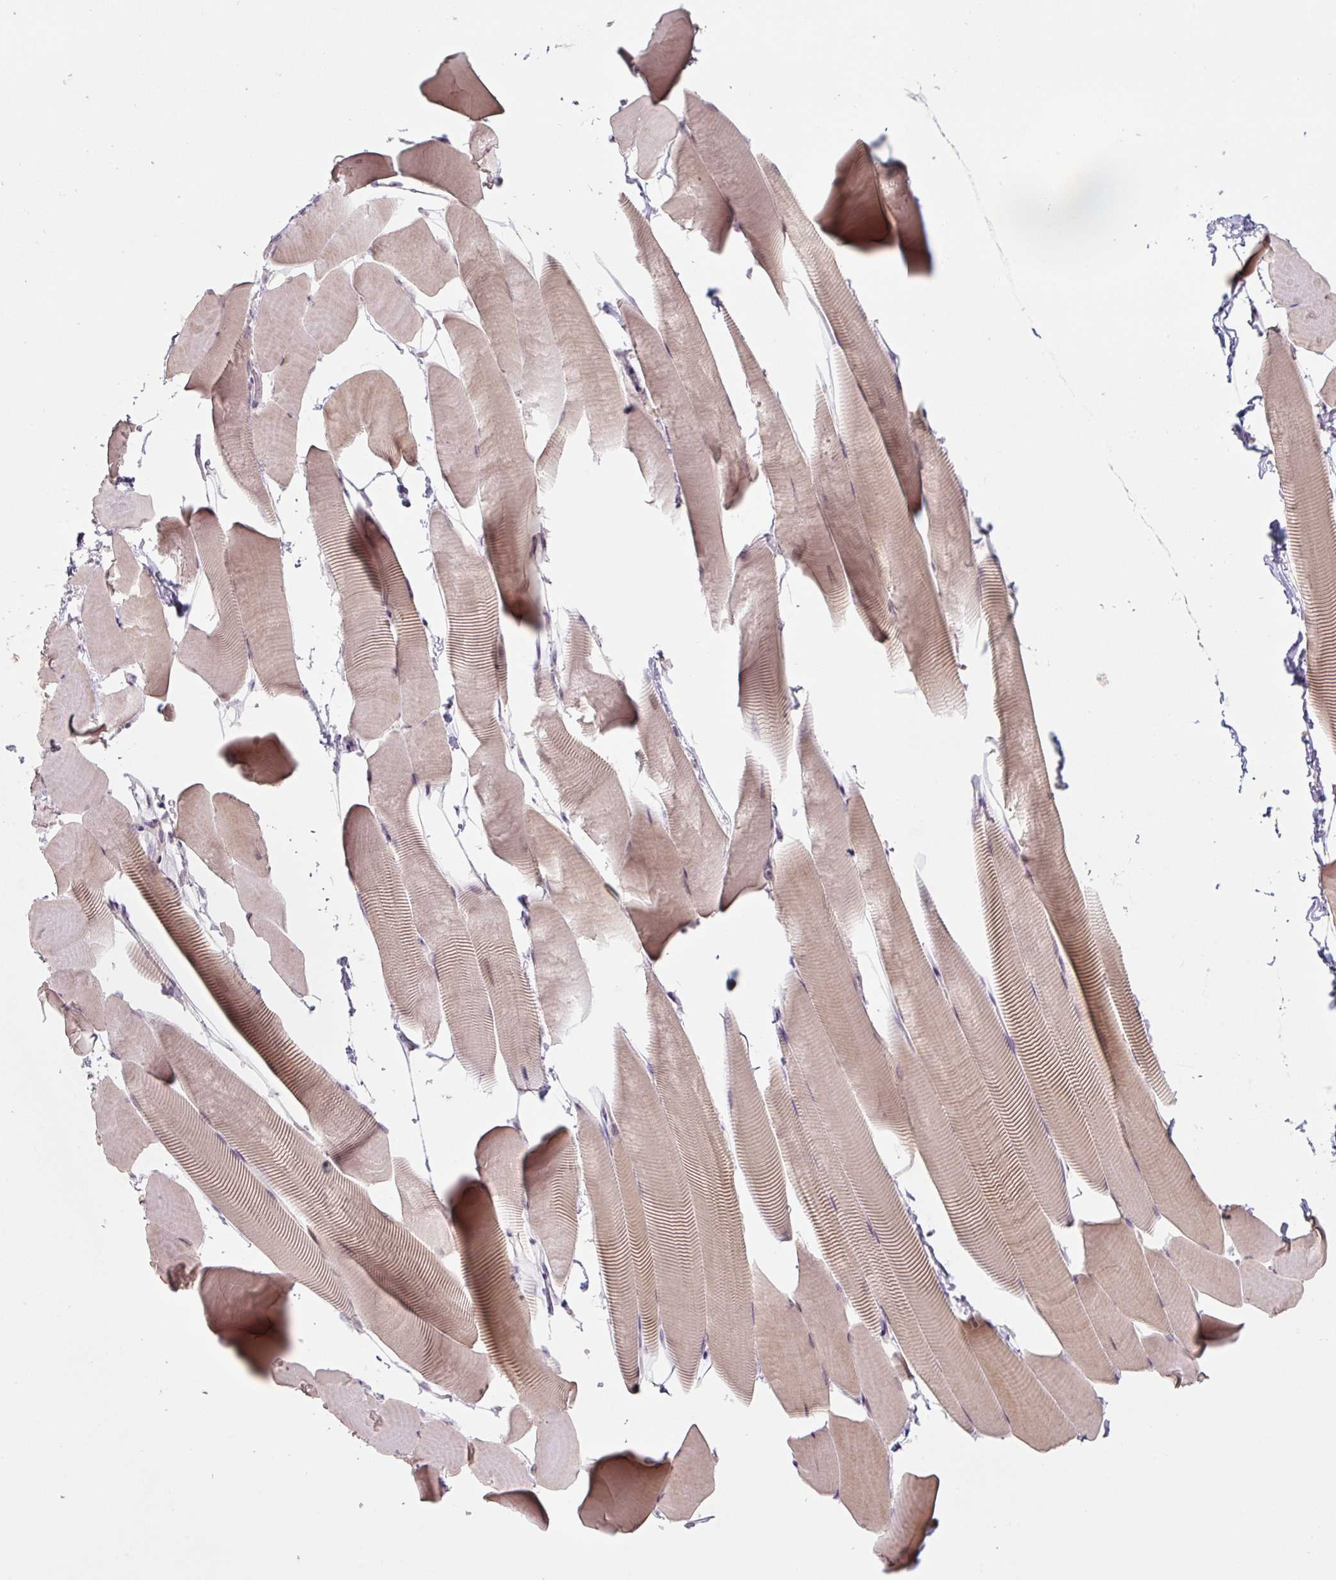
{"staining": {"intensity": "moderate", "quantity": "25%-75%", "location": "cytoplasmic/membranous"}, "tissue": "skeletal muscle", "cell_type": "Myocytes", "image_type": "normal", "snomed": [{"axis": "morphology", "description": "Normal tissue, NOS"}, {"axis": "topography", "description": "Skeletal muscle"}], "caption": "Immunohistochemistry (IHC) photomicrograph of normal skeletal muscle stained for a protein (brown), which reveals medium levels of moderate cytoplasmic/membranous expression in about 25%-75% of myocytes.", "gene": "C2orf73", "patient": {"sex": "male", "age": 25}}